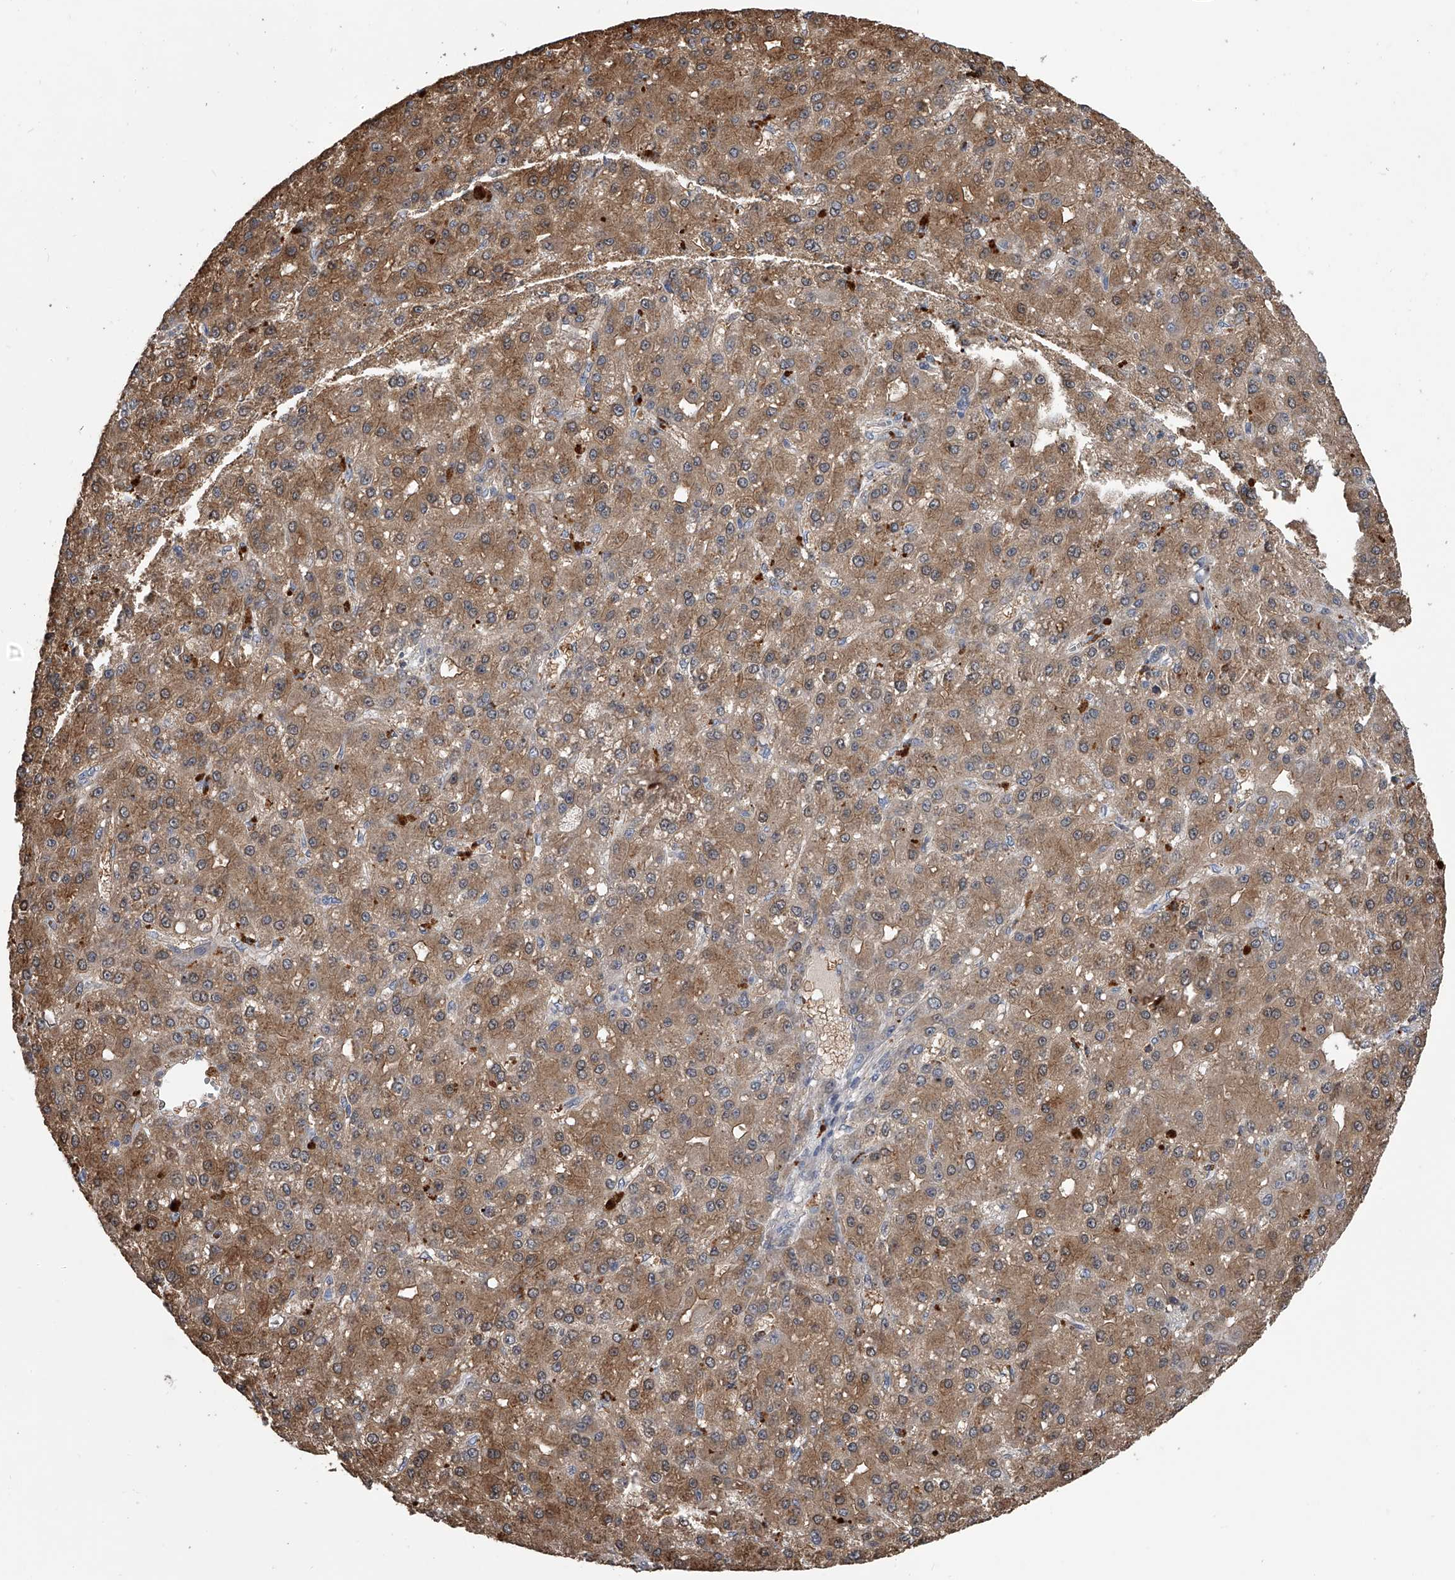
{"staining": {"intensity": "moderate", "quantity": ">75%", "location": "cytoplasmic/membranous"}, "tissue": "liver cancer", "cell_type": "Tumor cells", "image_type": "cancer", "snomed": [{"axis": "morphology", "description": "Carcinoma, Hepatocellular, NOS"}, {"axis": "topography", "description": "Liver"}], "caption": "Immunohistochemical staining of hepatocellular carcinoma (liver) exhibits medium levels of moderate cytoplasmic/membranous protein expression in about >75% of tumor cells.", "gene": "DOCK9", "patient": {"sex": "male", "age": 67}}